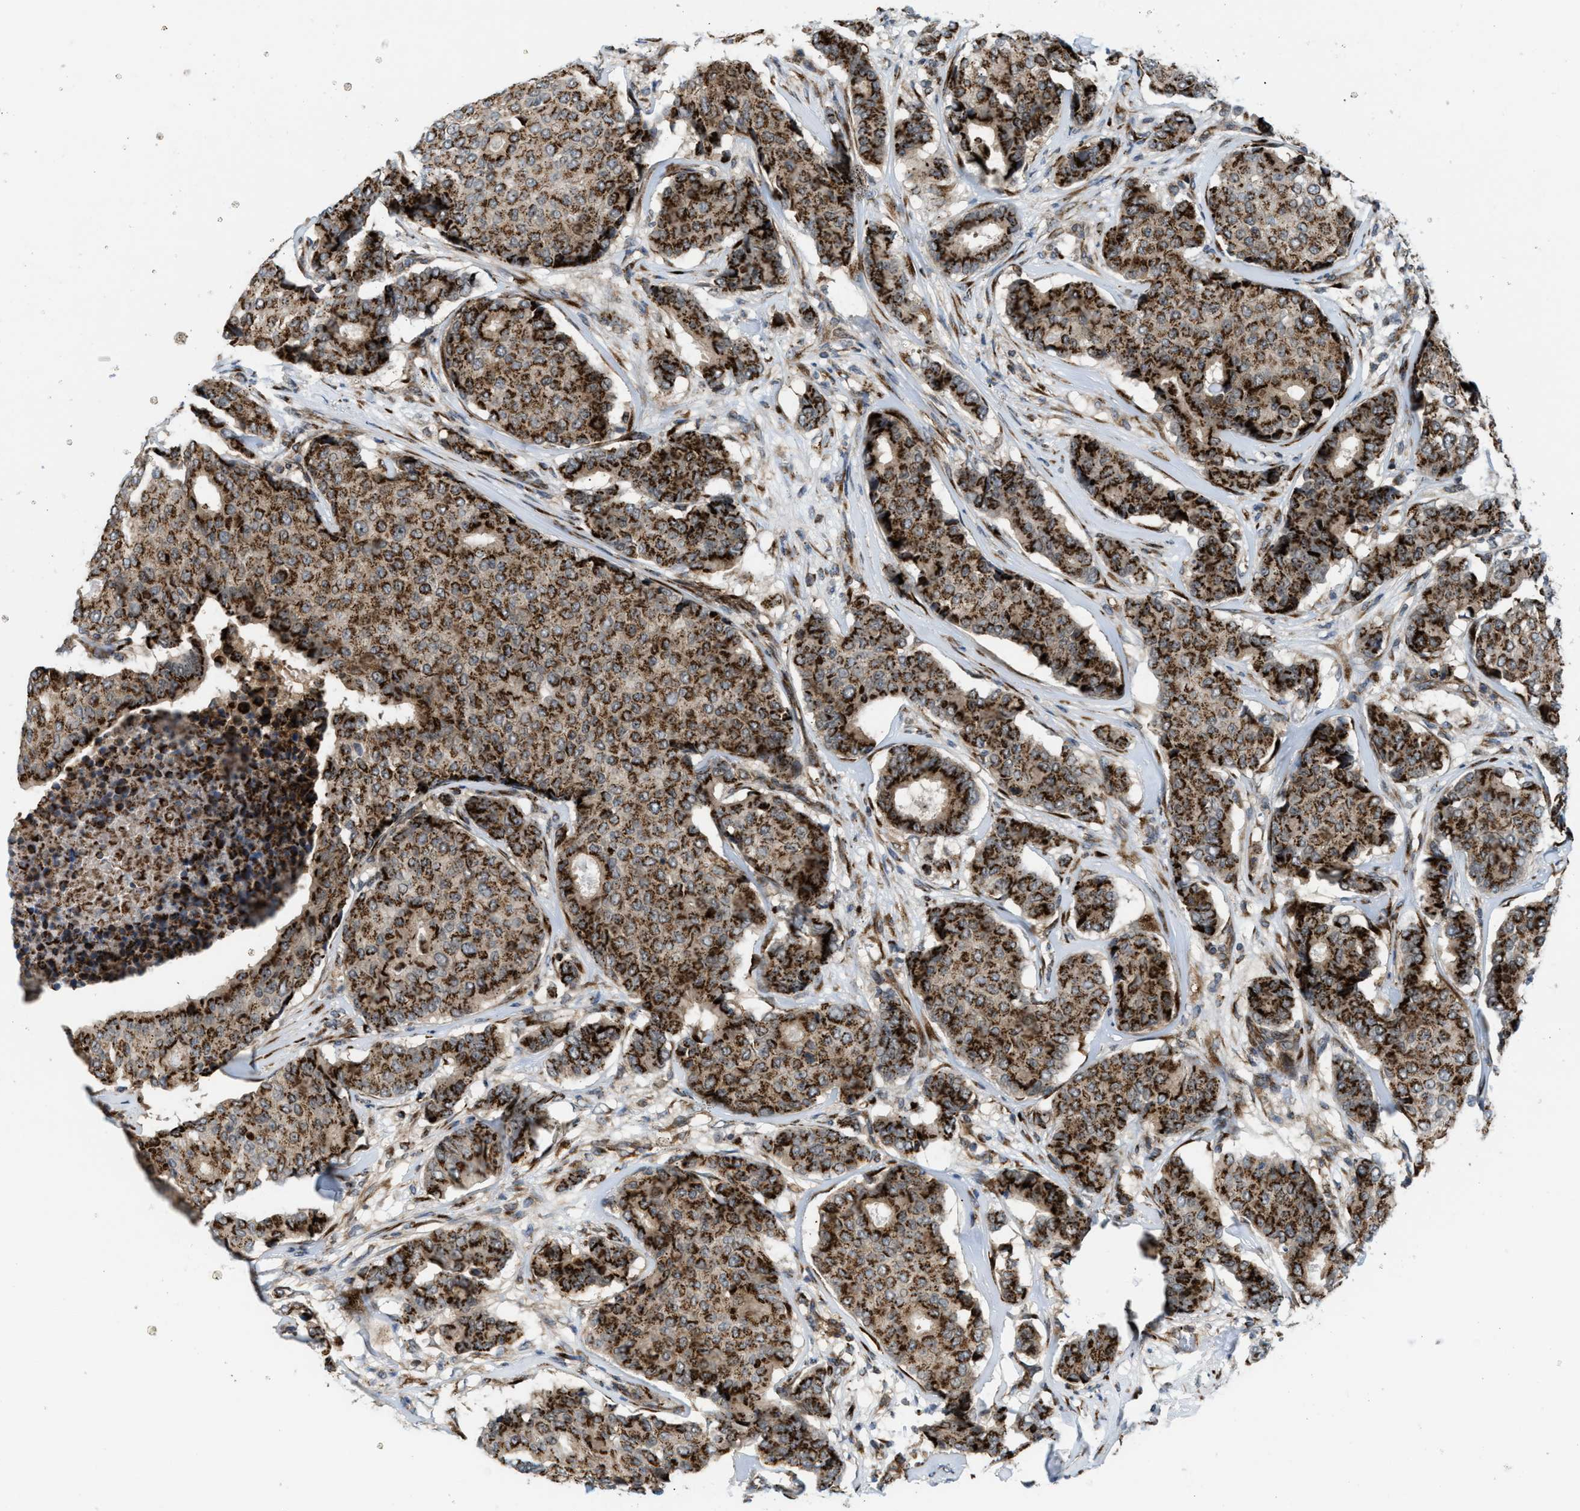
{"staining": {"intensity": "strong", "quantity": ">75%", "location": "cytoplasmic/membranous"}, "tissue": "breast cancer", "cell_type": "Tumor cells", "image_type": "cancer", "snomed": [{"axis": "morphology", "description": "Duct carcinoma"}, {"axis": "topography", "description": "Breast"}], "caption": "Immunohistochemical staining of intraductal carcinoma (breast) exhibits high levels of strong cytoplasmic/membranous positivity in approximately >75% of tumor cells.", "gene": "SLC38A10", "patient": {"sex": "female", "age": 75}}